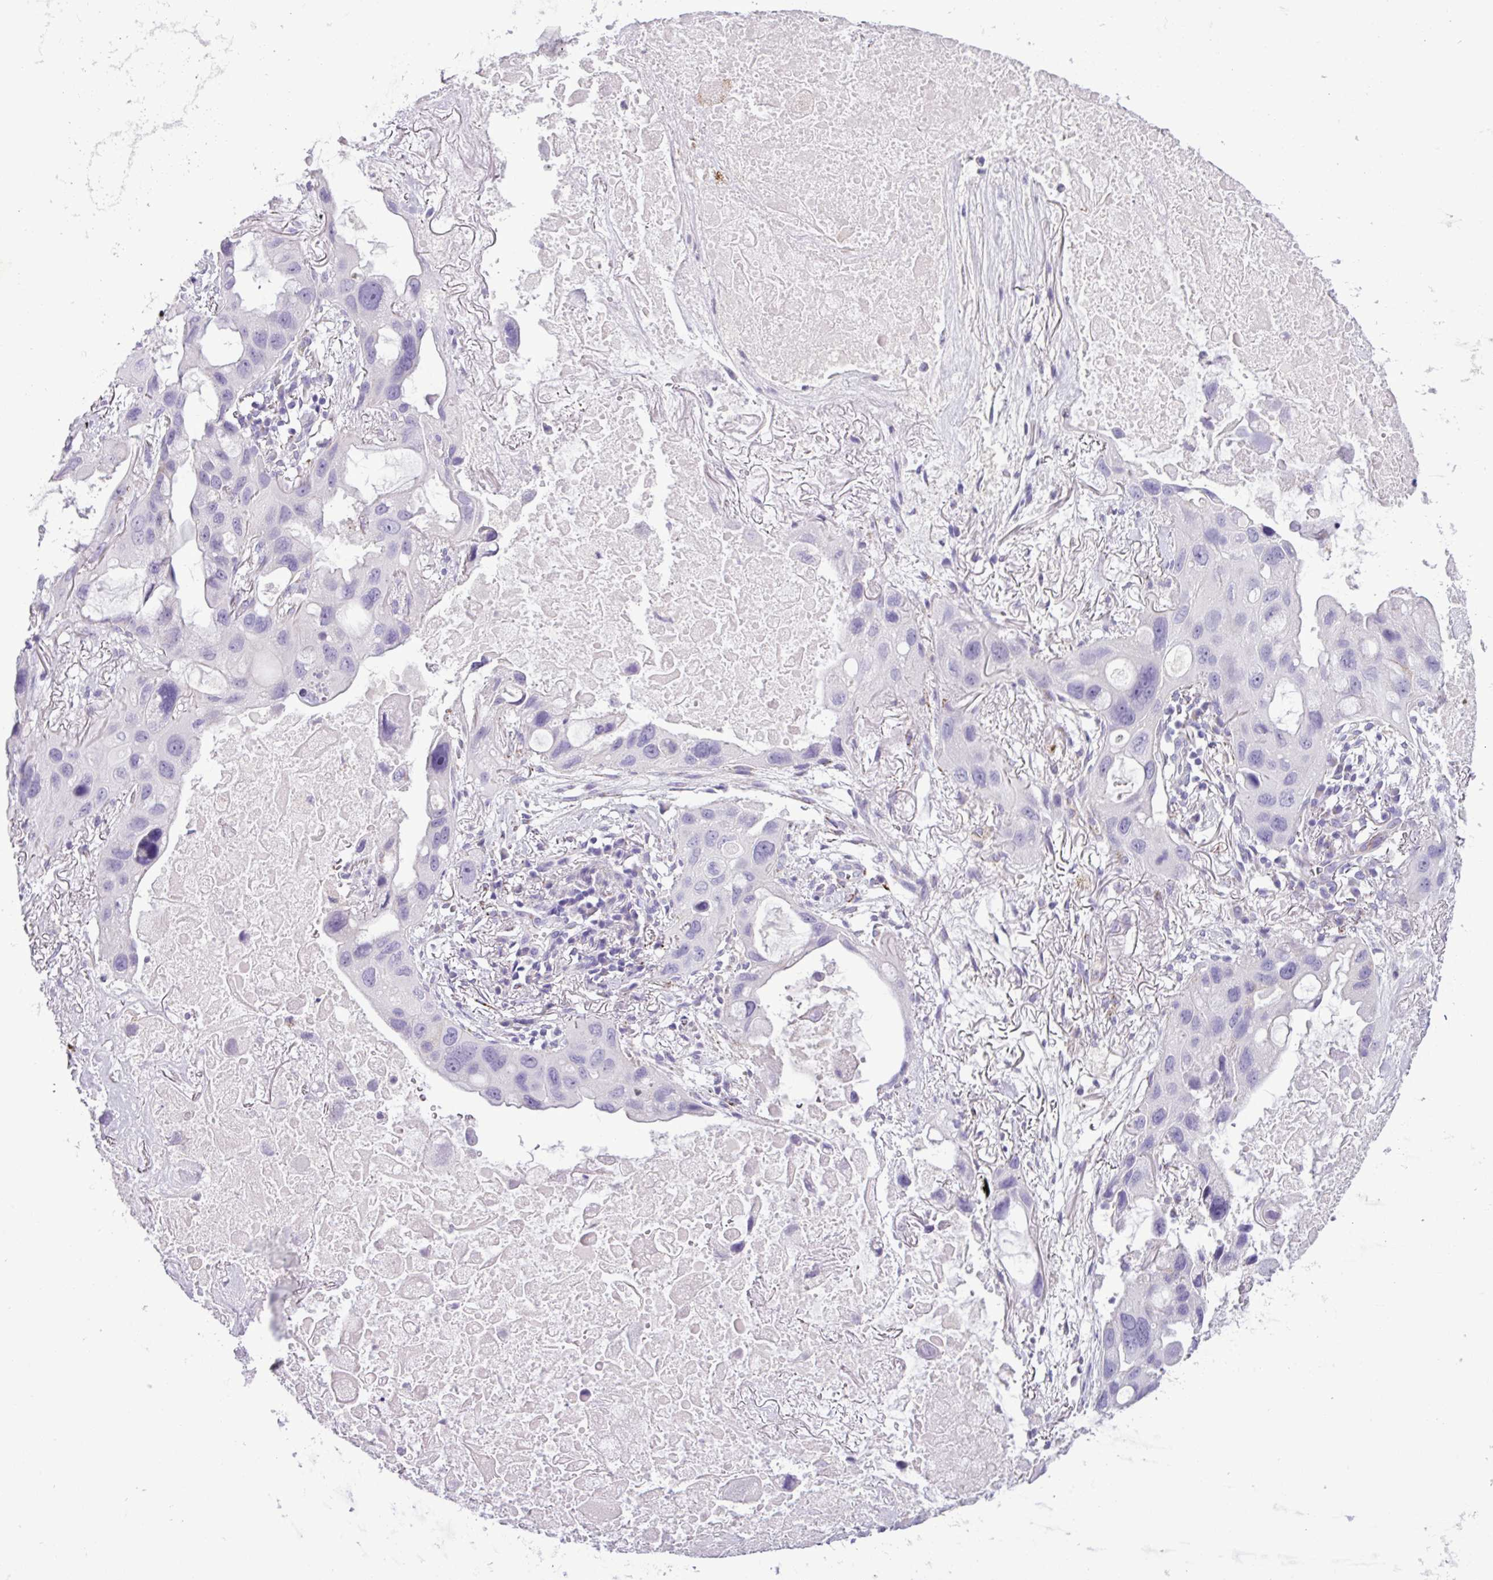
{"staining": {"intensity": "negative", "quantity": "none", "location": "none"}, "tissue": "lung cancer", "cell_type": "Tumor cells", "image_type": "cancer", "snomed": [{"axis": "morphology", "description": "Squamous cell carcinoma, NOS"}, {"axis": "topography", "description": "Lung"}], "caption": "Photomicrograph shows no protein positivity in tumor cells of lung squamous cell carcinoma tissue.", "gene": "ZNF667", "patient": {"sex": "female", "age": 73}}